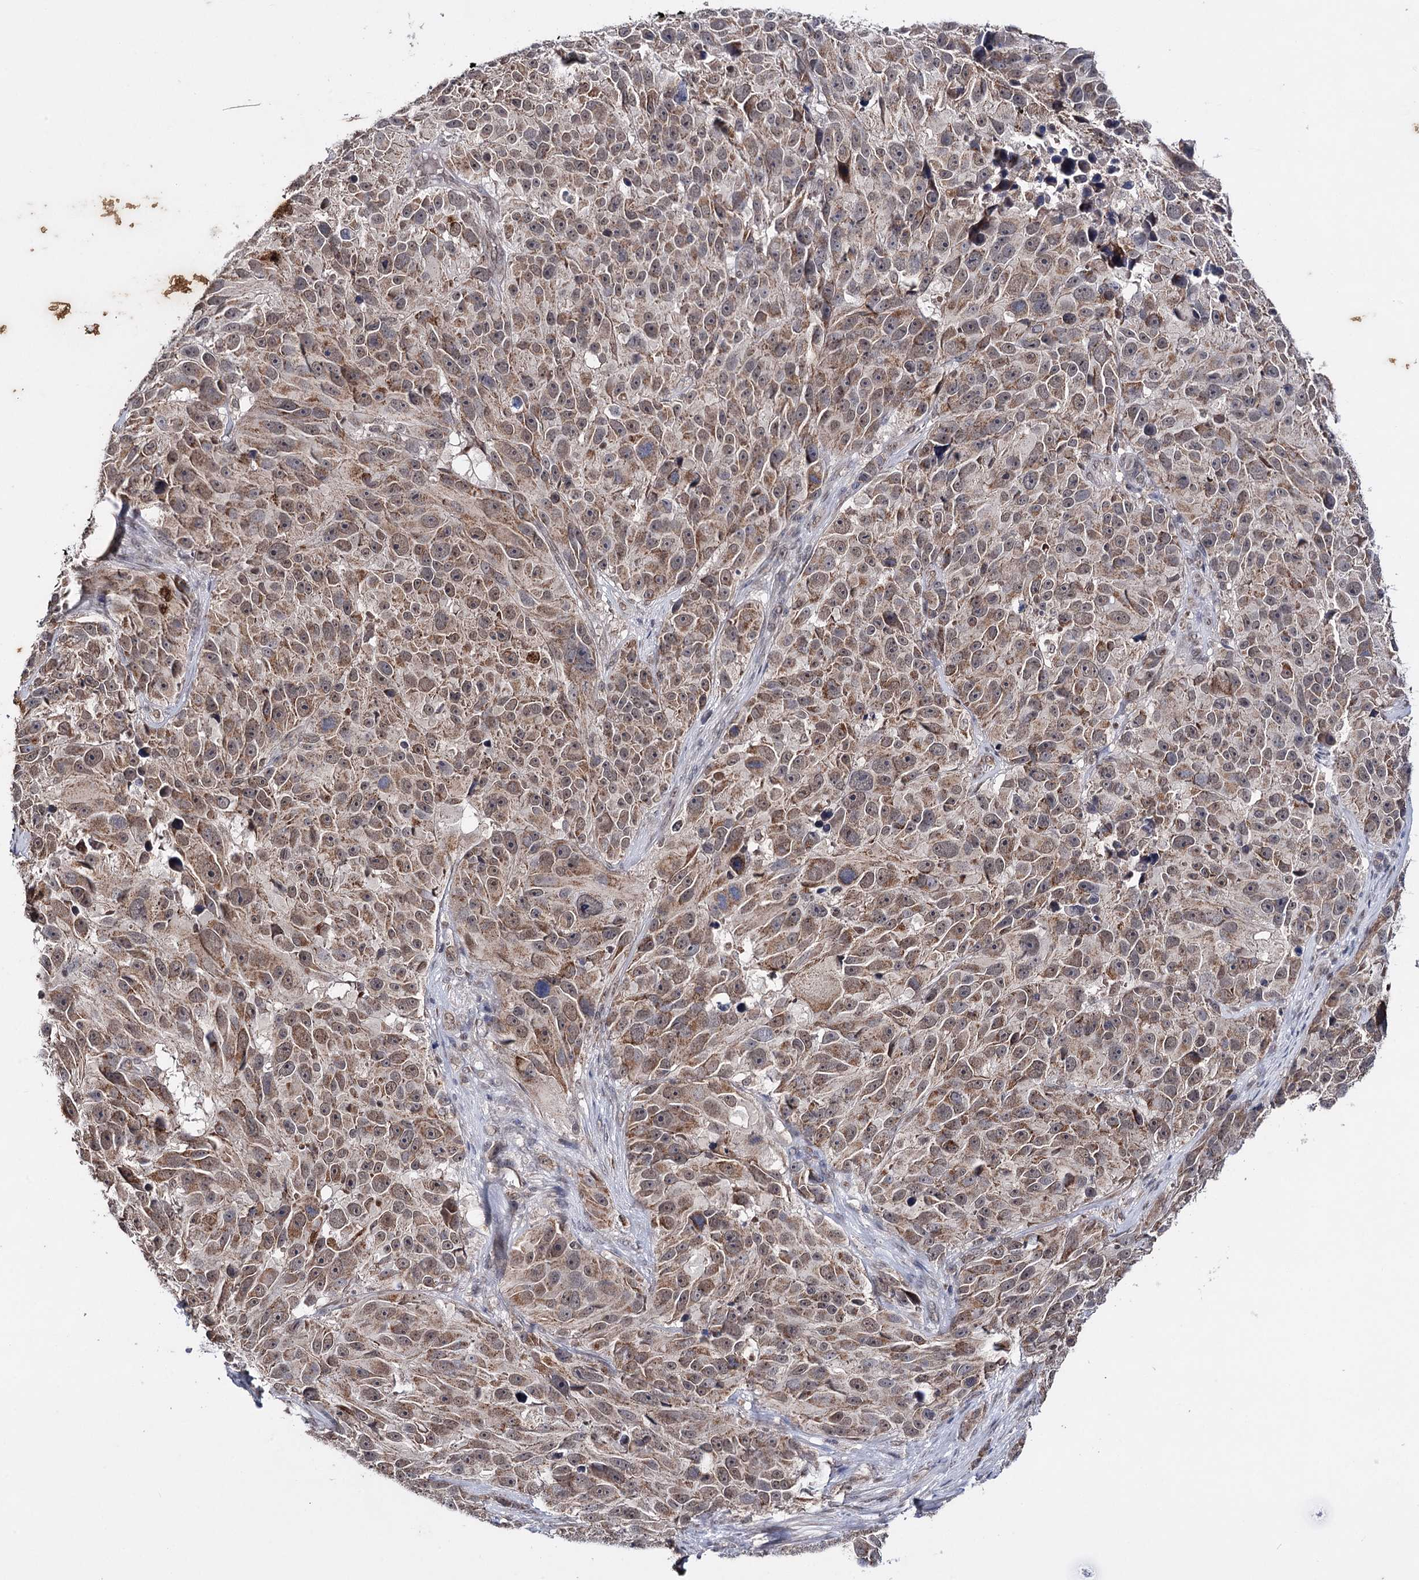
{"staining": {"intensity": "moderate", "quantity": ">75%", "location": "cytoplasmic/membranous"}, "tissue": "melanoma", "cell_type": "Tumor cells", "image_type": "cancer", "snomed": [{"axis": "morphology", "description": "Malignant melanoma, NOS"}, {"axis": "topography", "description": "Skin"}], "caption": "Immunohistochemical staining of melanoma demonstrates moderate cytoplasmic/membranous protein staining in approximately >75% of tumor cells.", "gene": "CLPB", "patient": {"sex": "male", "age": 84}}